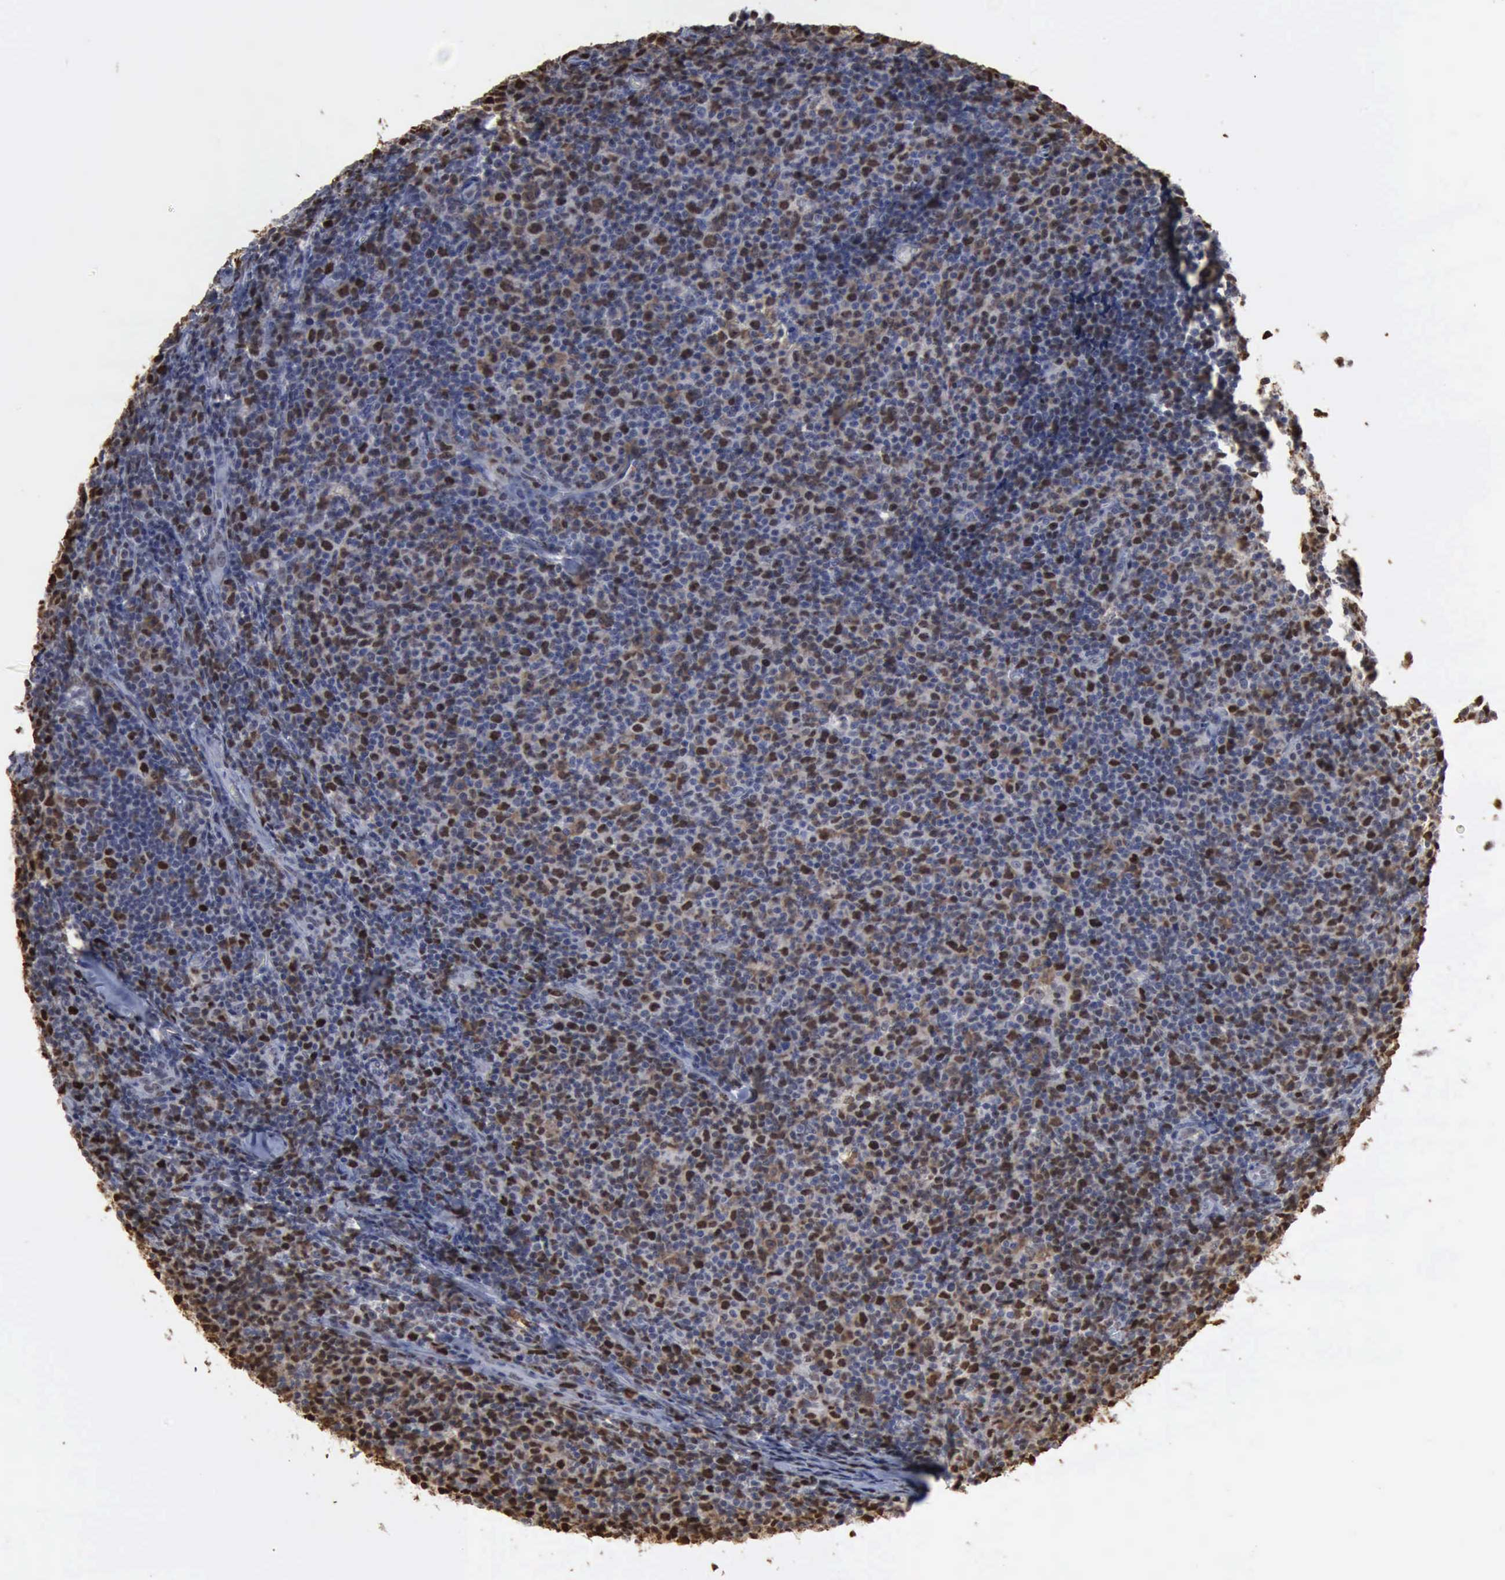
{"staining": {"intensity": "weak", "quantity": "25%-75%", "location": "nuclear"}, "tissue": "lymphoma", "cell_type": "Tumor cells", "image_type": "cancer", "snomed": [{"axis": "morphology", "description": "Malignant lymphoma, non-Hodgkin's type, Low grade"}, {"axis": "topography", "description": "Lymph node"}], "caption": "IHC (DAB) staining of human lymphoma shows weak nuclear protein positivity in approximately 25%-75% of tumor cells.", "gene": "PCNA", "patient": {"sex": "male", "age": 74}}